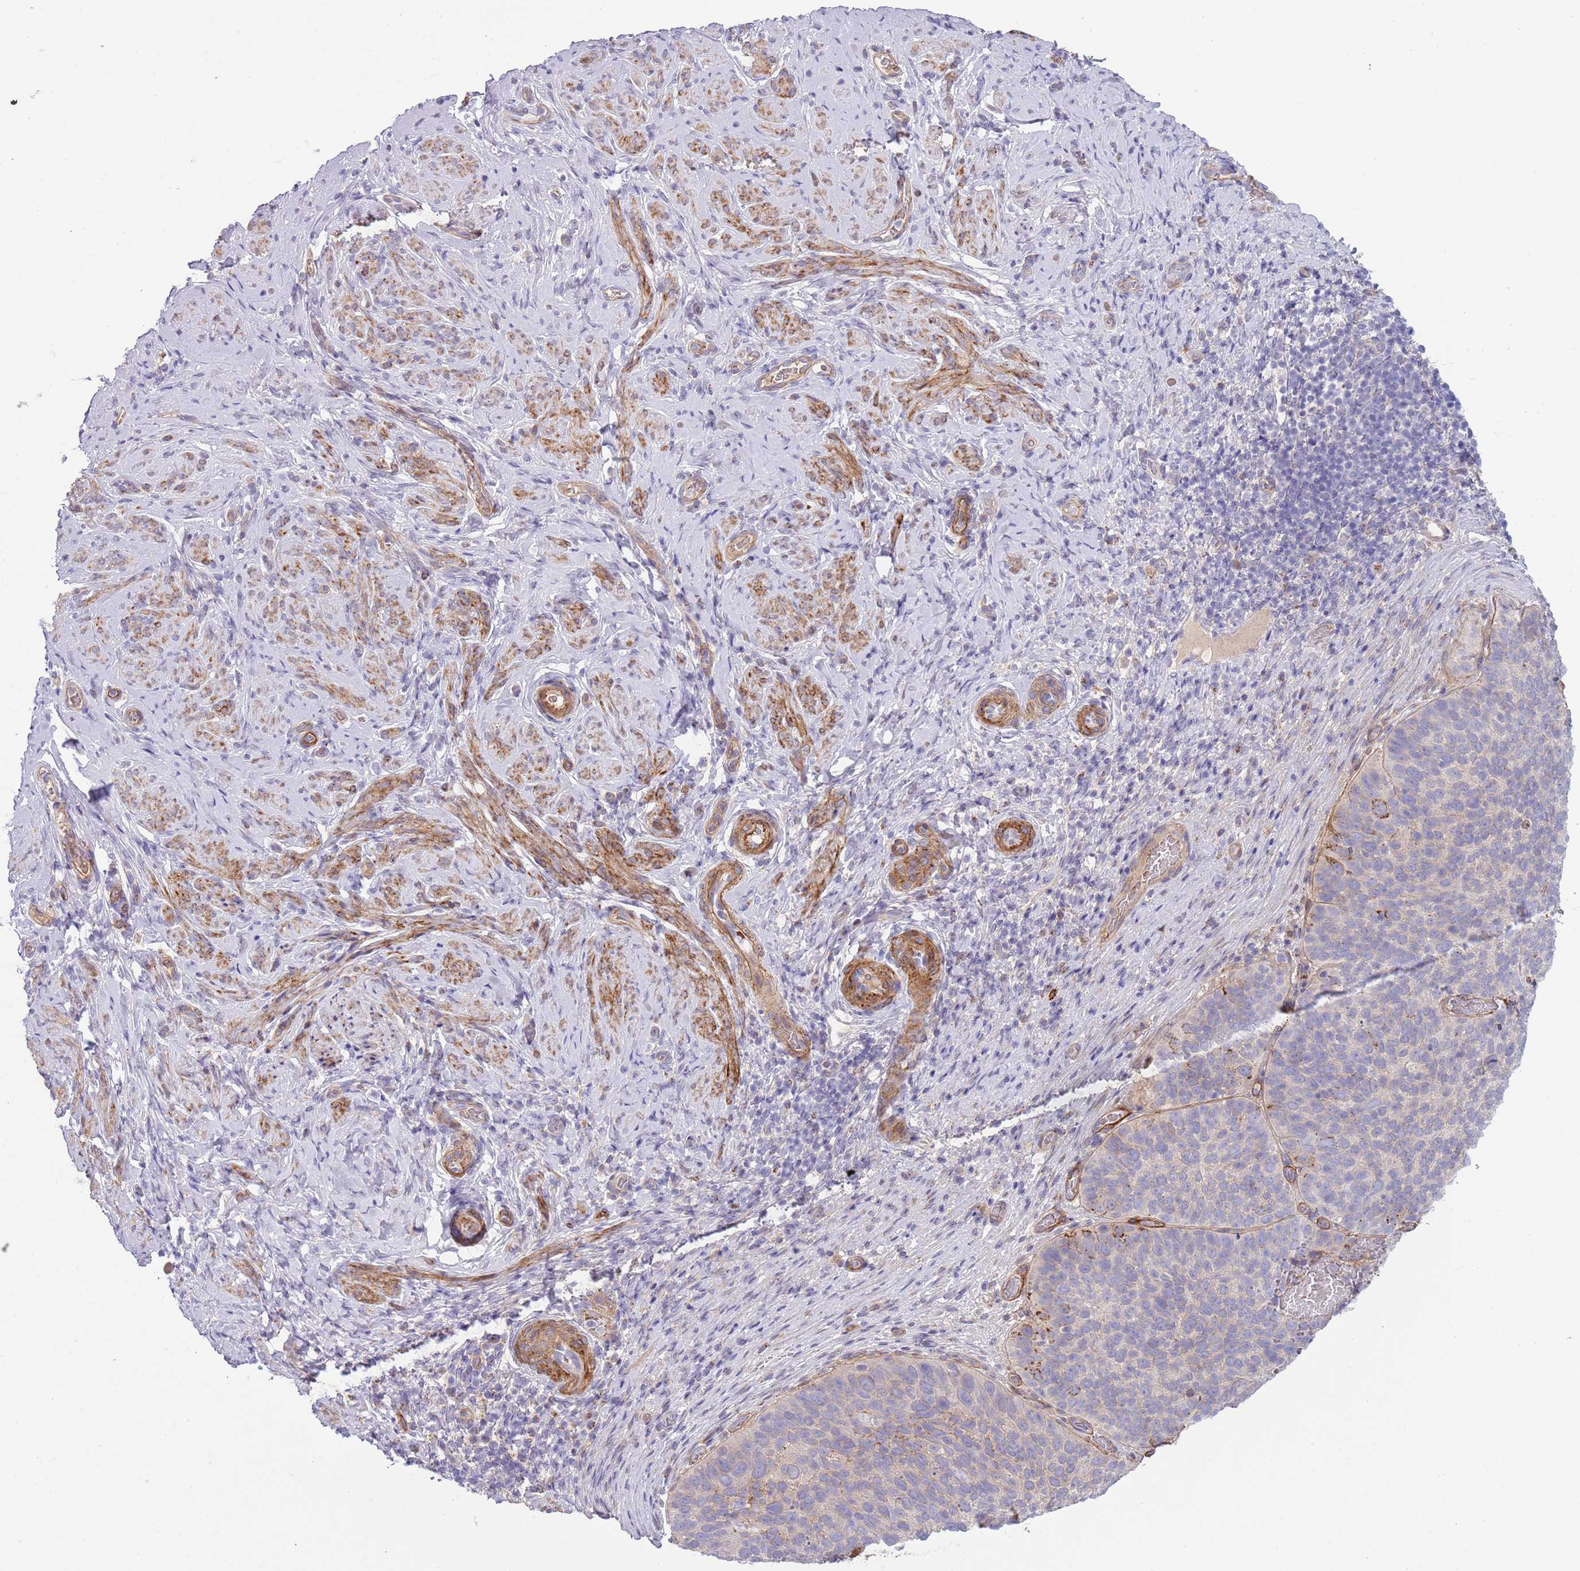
{"staining": {"intensity": "negative", "quantity": "none", "location": "none"}, "tissue": "cervical cancer", "cell_type": "Tumor cells", "image_type": "cancer", "snomed": [{"axis": "morphology", "description": "Squamous cell carcinoma, NOS"}, {"axis": "topography", "description": "Cervix"}], "caption": "IHC histopathology image of cervical squamous cell carcinoma stained for a protein (brown), which exhibits no expression in tumor cells. The staining was performed using DAB (3,3'-diaminobenzidine) to visualize the protein expression in brown, while the nuclei were stained in blue with hematoxylin (Magnification: 20x).", "gene": "TINAGL1", "patient": {"sex": "female", "age": 80}}